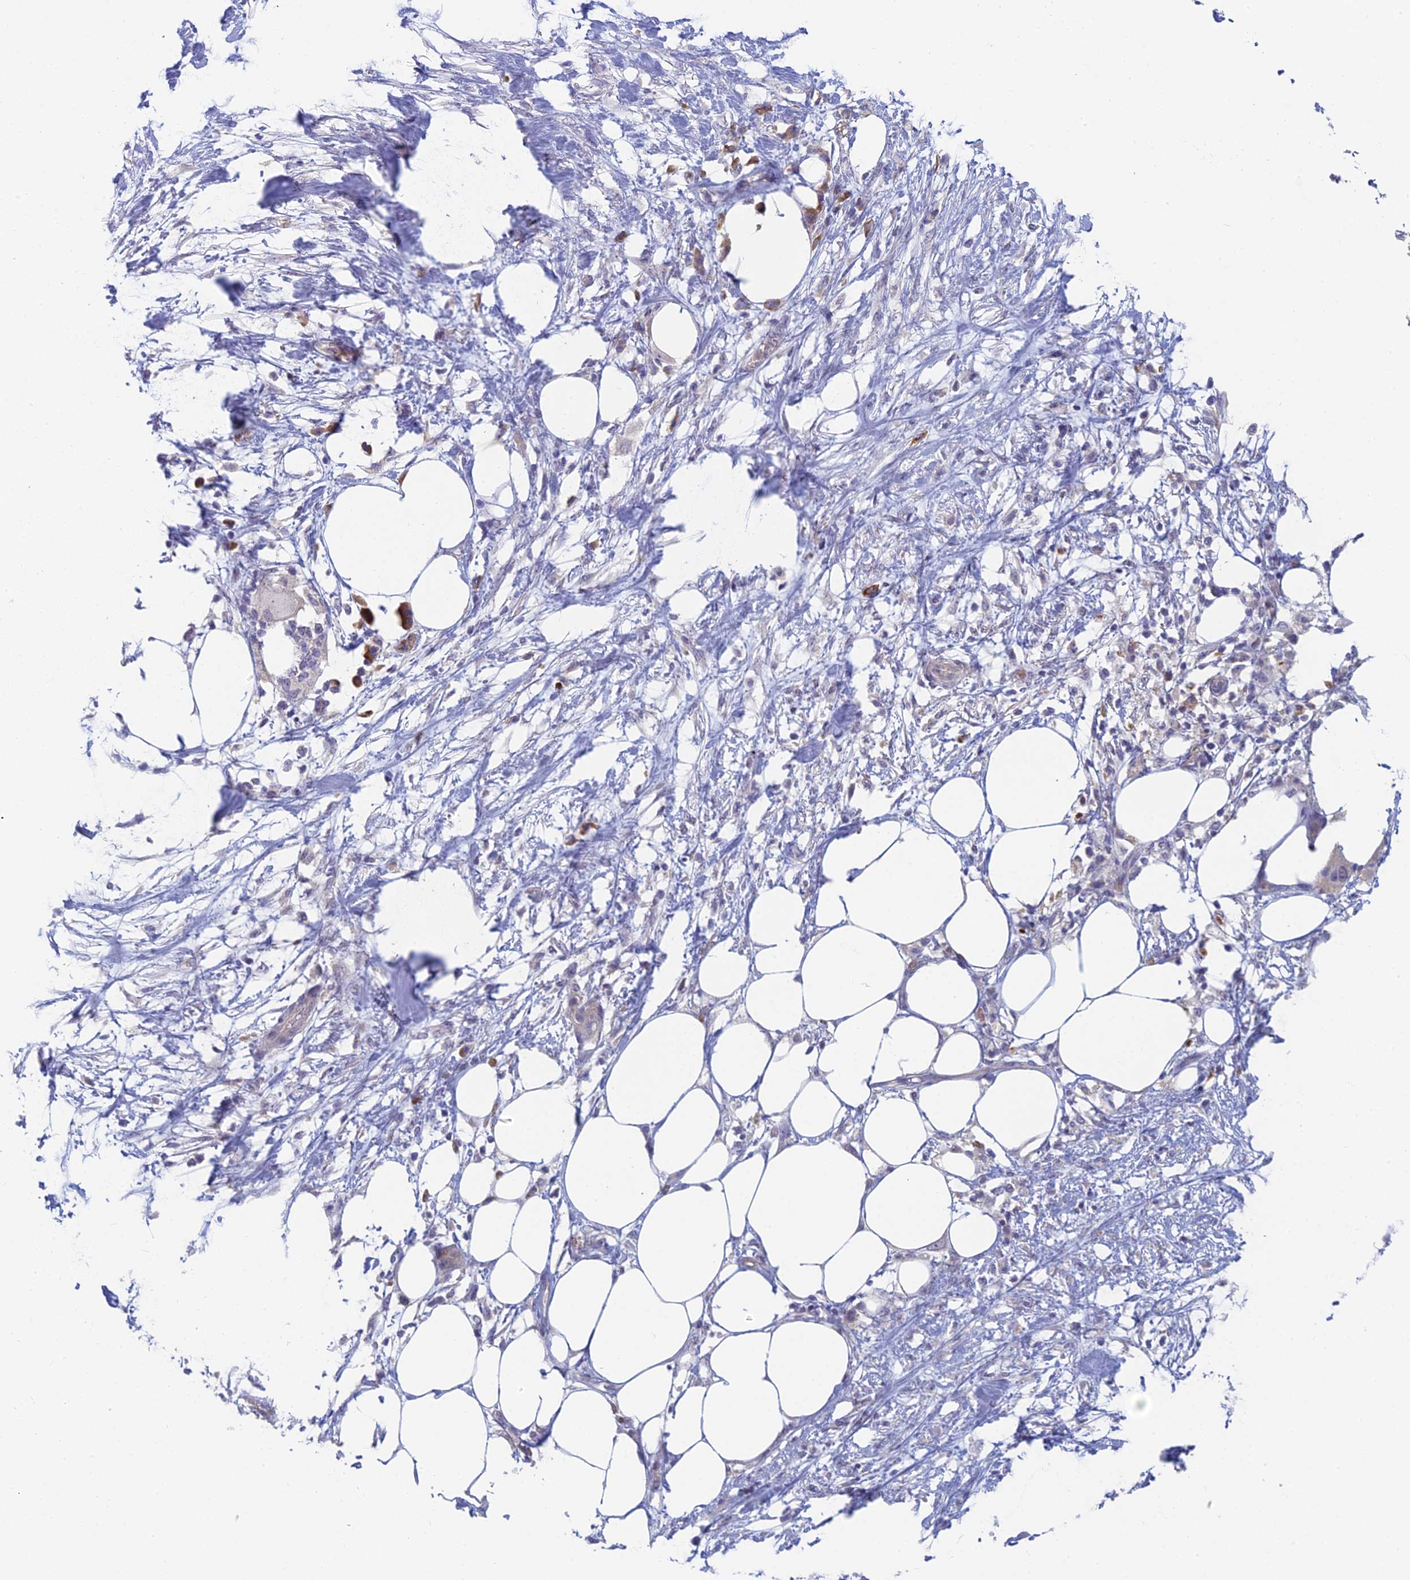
{"staining": {"intensity": "moderate", "quantity": "<25%", "location": "cytoplasmic/membranous"}, "tissue": "pancreatic cancer", "cell_type": "Tumor cells", "image_type": "cancer", "snomed": [{"axis": "morphology", "description": "Adenocarcinoma, NOS"}, {"axis": "topography", "description": "Pancreas"}], "caption": "A brown stain shows moderate cytoplasmic/membranous positivity of a protein in human pancreatic cancer (adenocarcinoma) tumor cells.", "gene": "PPP1R26", "patient": {"sex": "male", "age": 68}}